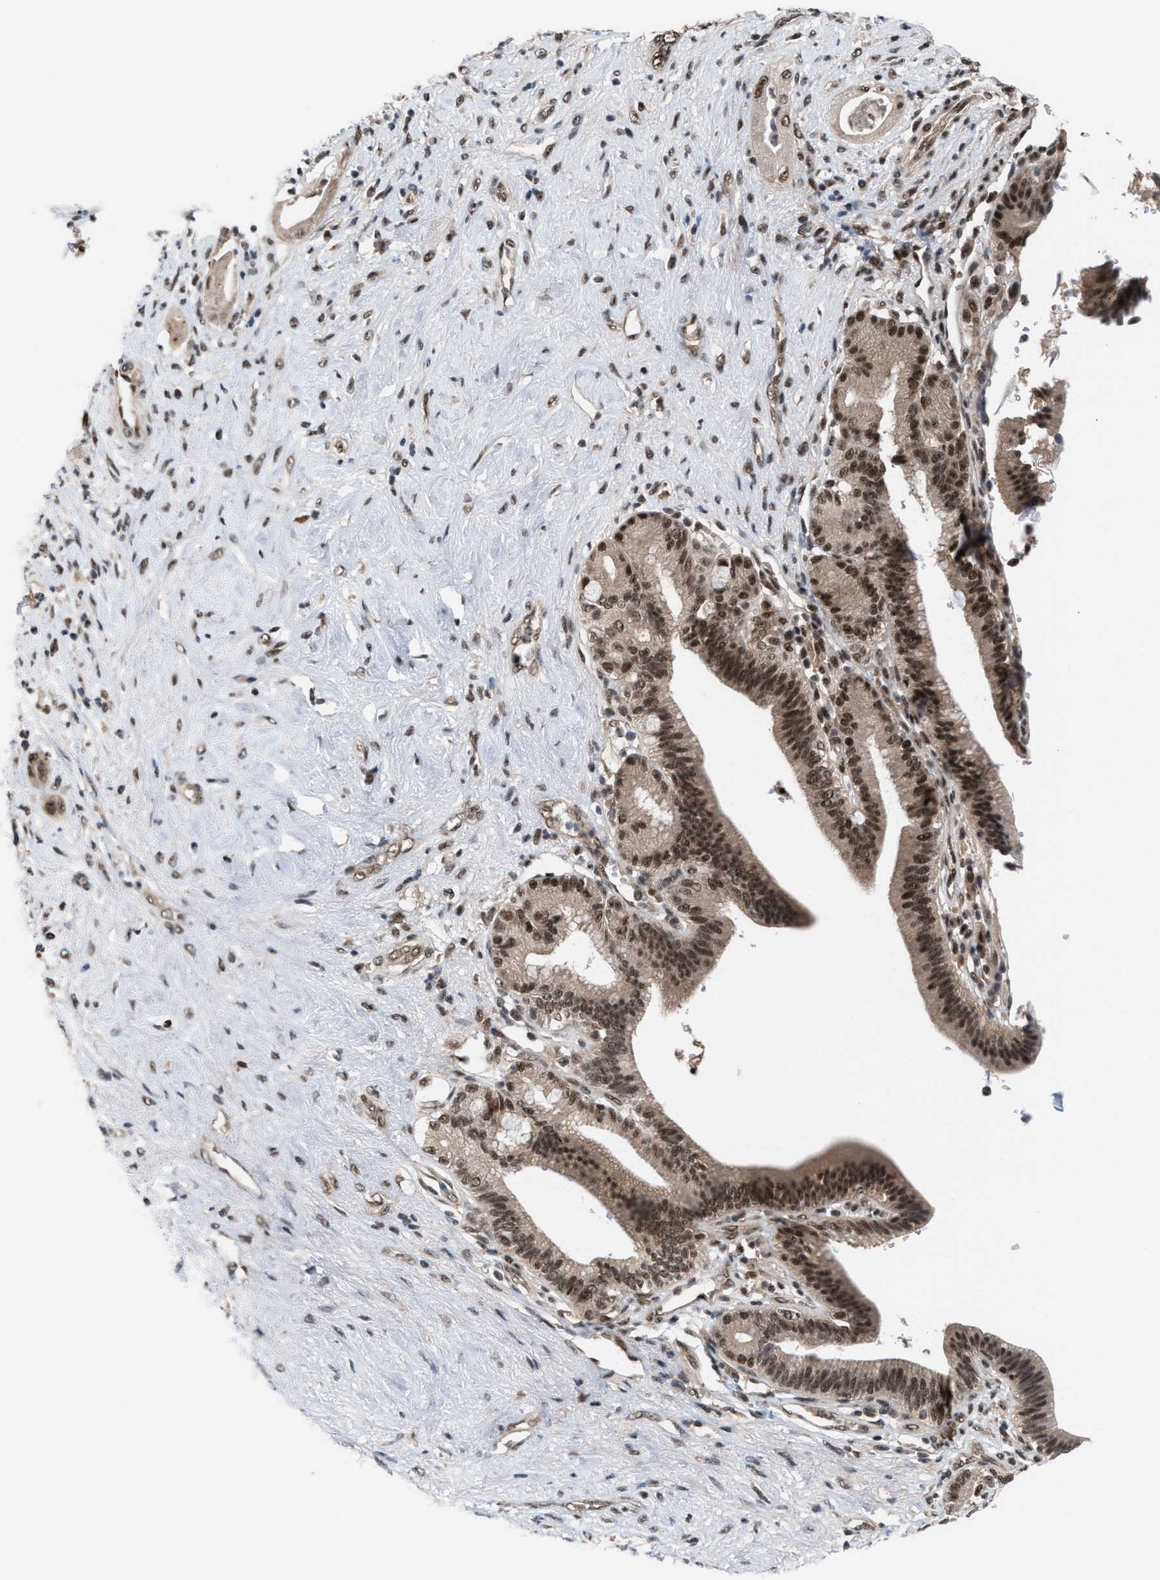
{"staining": {"intensity": "strong", "quantity": ">75%", "location": "nuclear"}, "tissue": "pancreatic cancer", "cell_type": "Tumor cells", "image_type": "cancer", "snomed": [{"axis": "morphology", "description": "Adenocarcinoma, NOS"}, {"axis": "topography", "description": "Pancreas"}], "caption": "Pancreatic cancer (adenocarcinoma) stained with a brown dye displays strong nuclear positive expression in approximately >75% of tumor cells.", "gene": "PRPF4", "patient": {"sex": "male", "age": 59}}